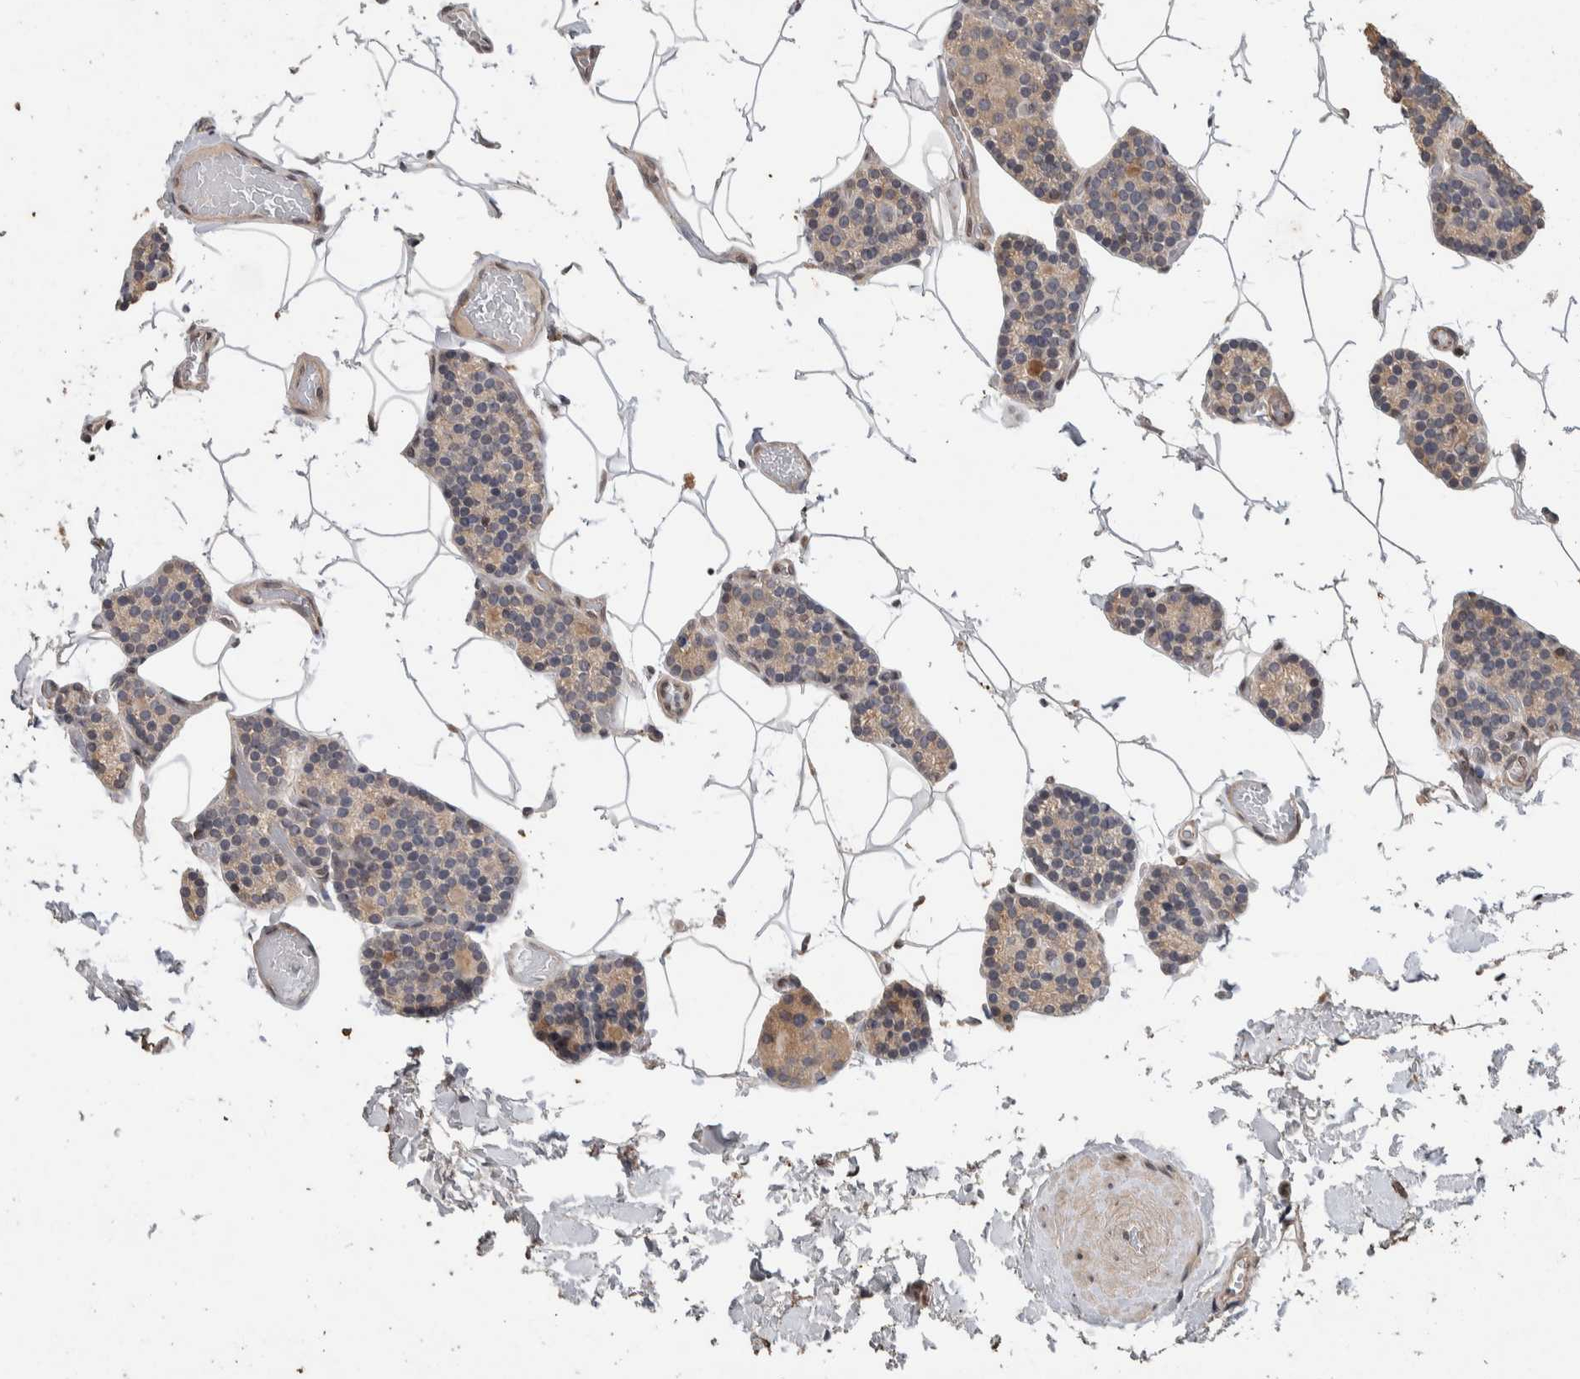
{"staining": {"intensity": "weak", "quantity": "<25%", "location": "cytoplasmic/membranous"}, "tissue": "parathyroid gland", "cell_type": "Glandular cells", "image_type": "normal", "snomed": [{"axis": "morphology", "description": "Normal tissue, NOS"}, {"axis": "topography", "description": "Parathyroid gland"}], "caption": "This is an IHC micrograph of unremarkable human parathyroid gland. There is no expression in glandular cells.", "gene": "CYSRT1", "patient": {"sex": "male", "age": 52}}